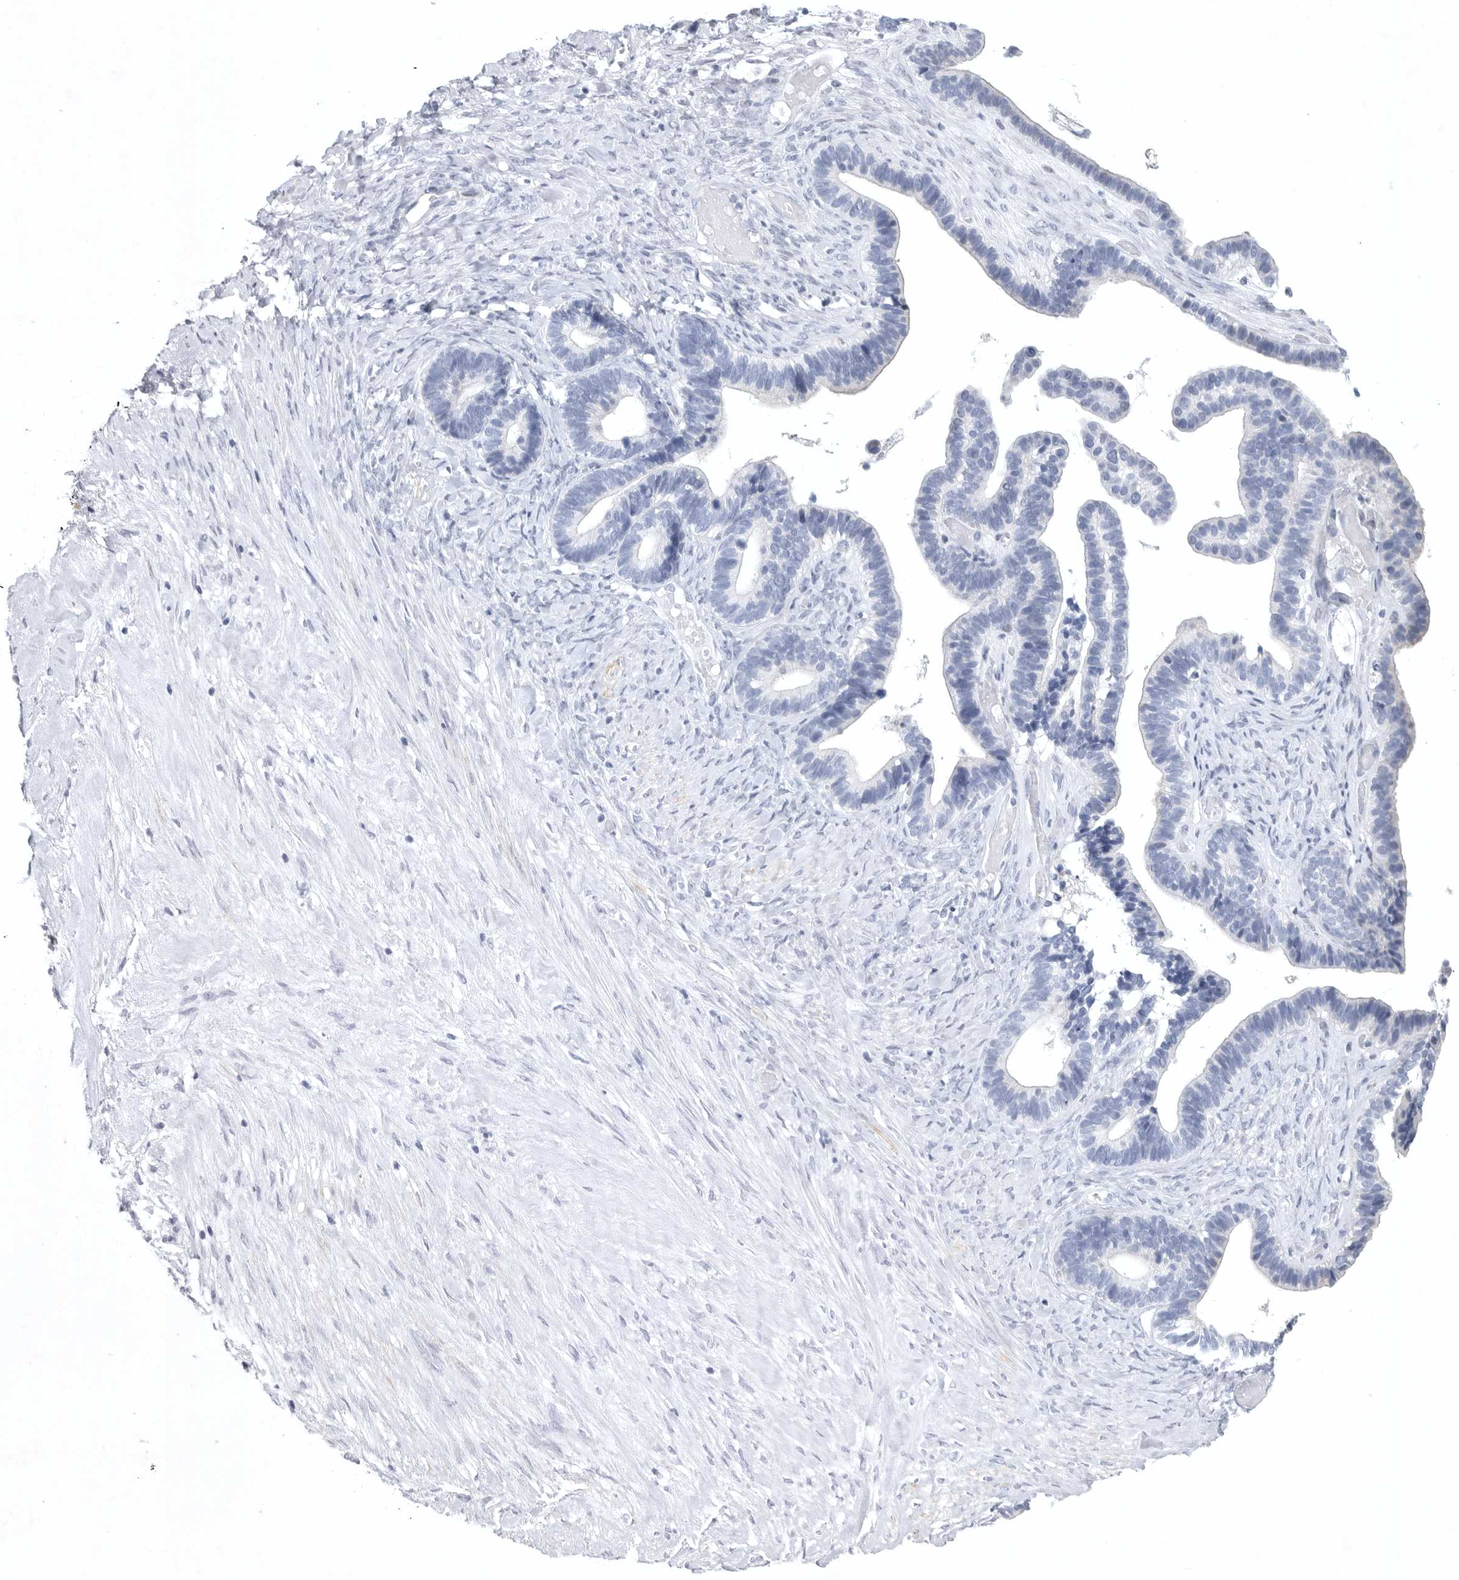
{"staining": {"intensity": "negative", "quantity": "none", "location": "none"}, "tissue": "ovarian cancer", "cell_type": "Tumor cells", "image_type": "cancer", "snomed": [{"axis": "morphology", "description": "Cystadenocarcinoma, serous, NOS"}, {"axis": "topography", "description": "Ovary"}], "caption": "A high-resolution micrograph shows immunohistochemistry (IHC) staining of ovarian serous cystadenocarcinoma, which displays no significant expression in tumor cells.", "gene": "TNR", "patient": {"sex": "female", "age": 56}}